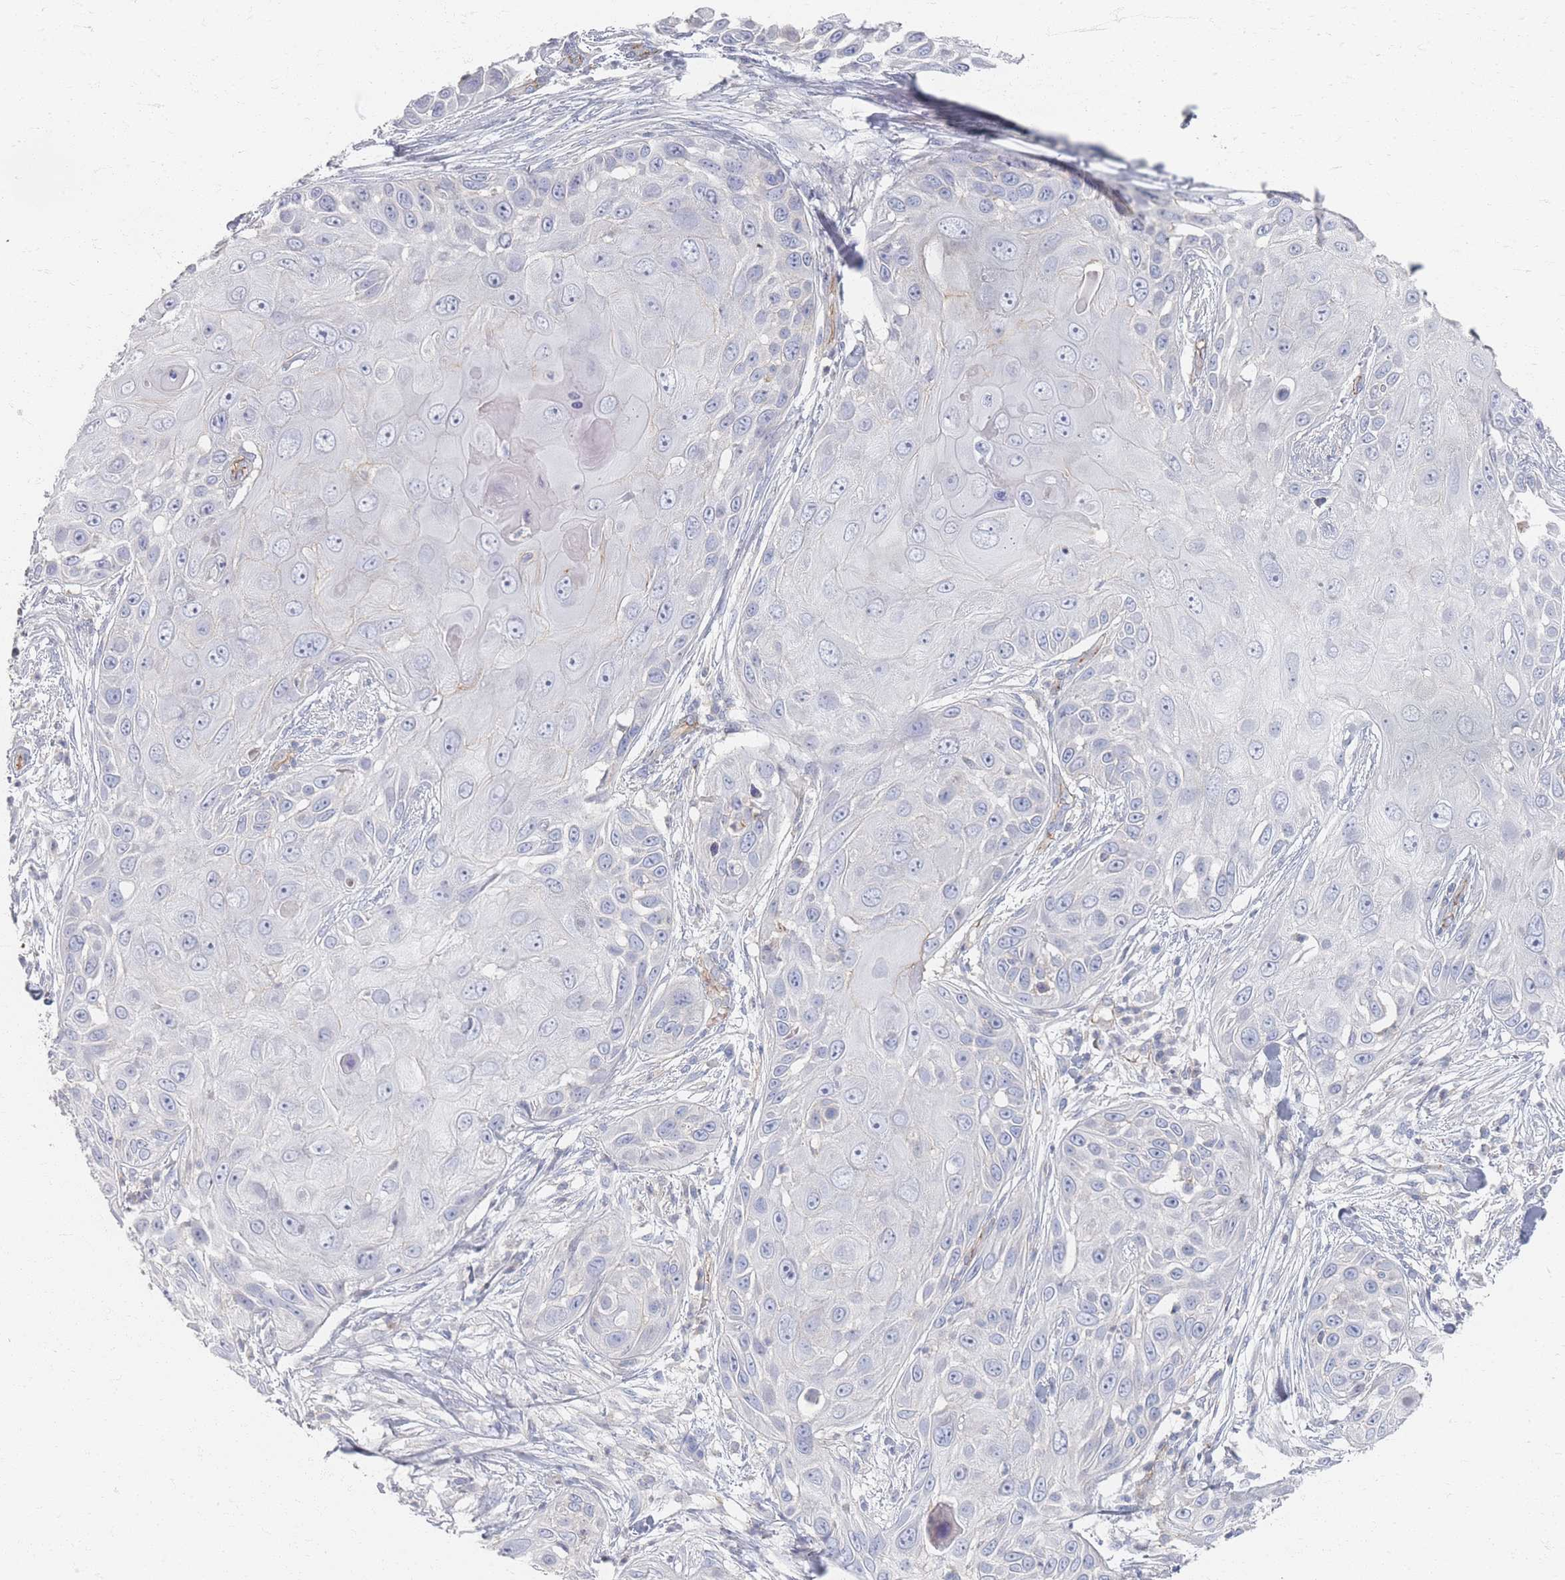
{"staining": {"intensity": "negative", "quantity": "none", "location": "none"}, "tissue": "skin cancer", "cell_type": "Tumor cells", "image_type": "cancer", "snomed": [{"axis": "morphology", "description": "Squamous cell carcinoma, NOS"}, {"axis": "topography", "description": "Skin"}], "caption": "IHC photomicrograph of neoplastic tissue: human skin cancer (squamous cell carcinoma) stained with DAB demonstrates no significant protein expression in tumor cells.", "gene": "GNB1", "patient": {"sex": "female", "age": 44}}